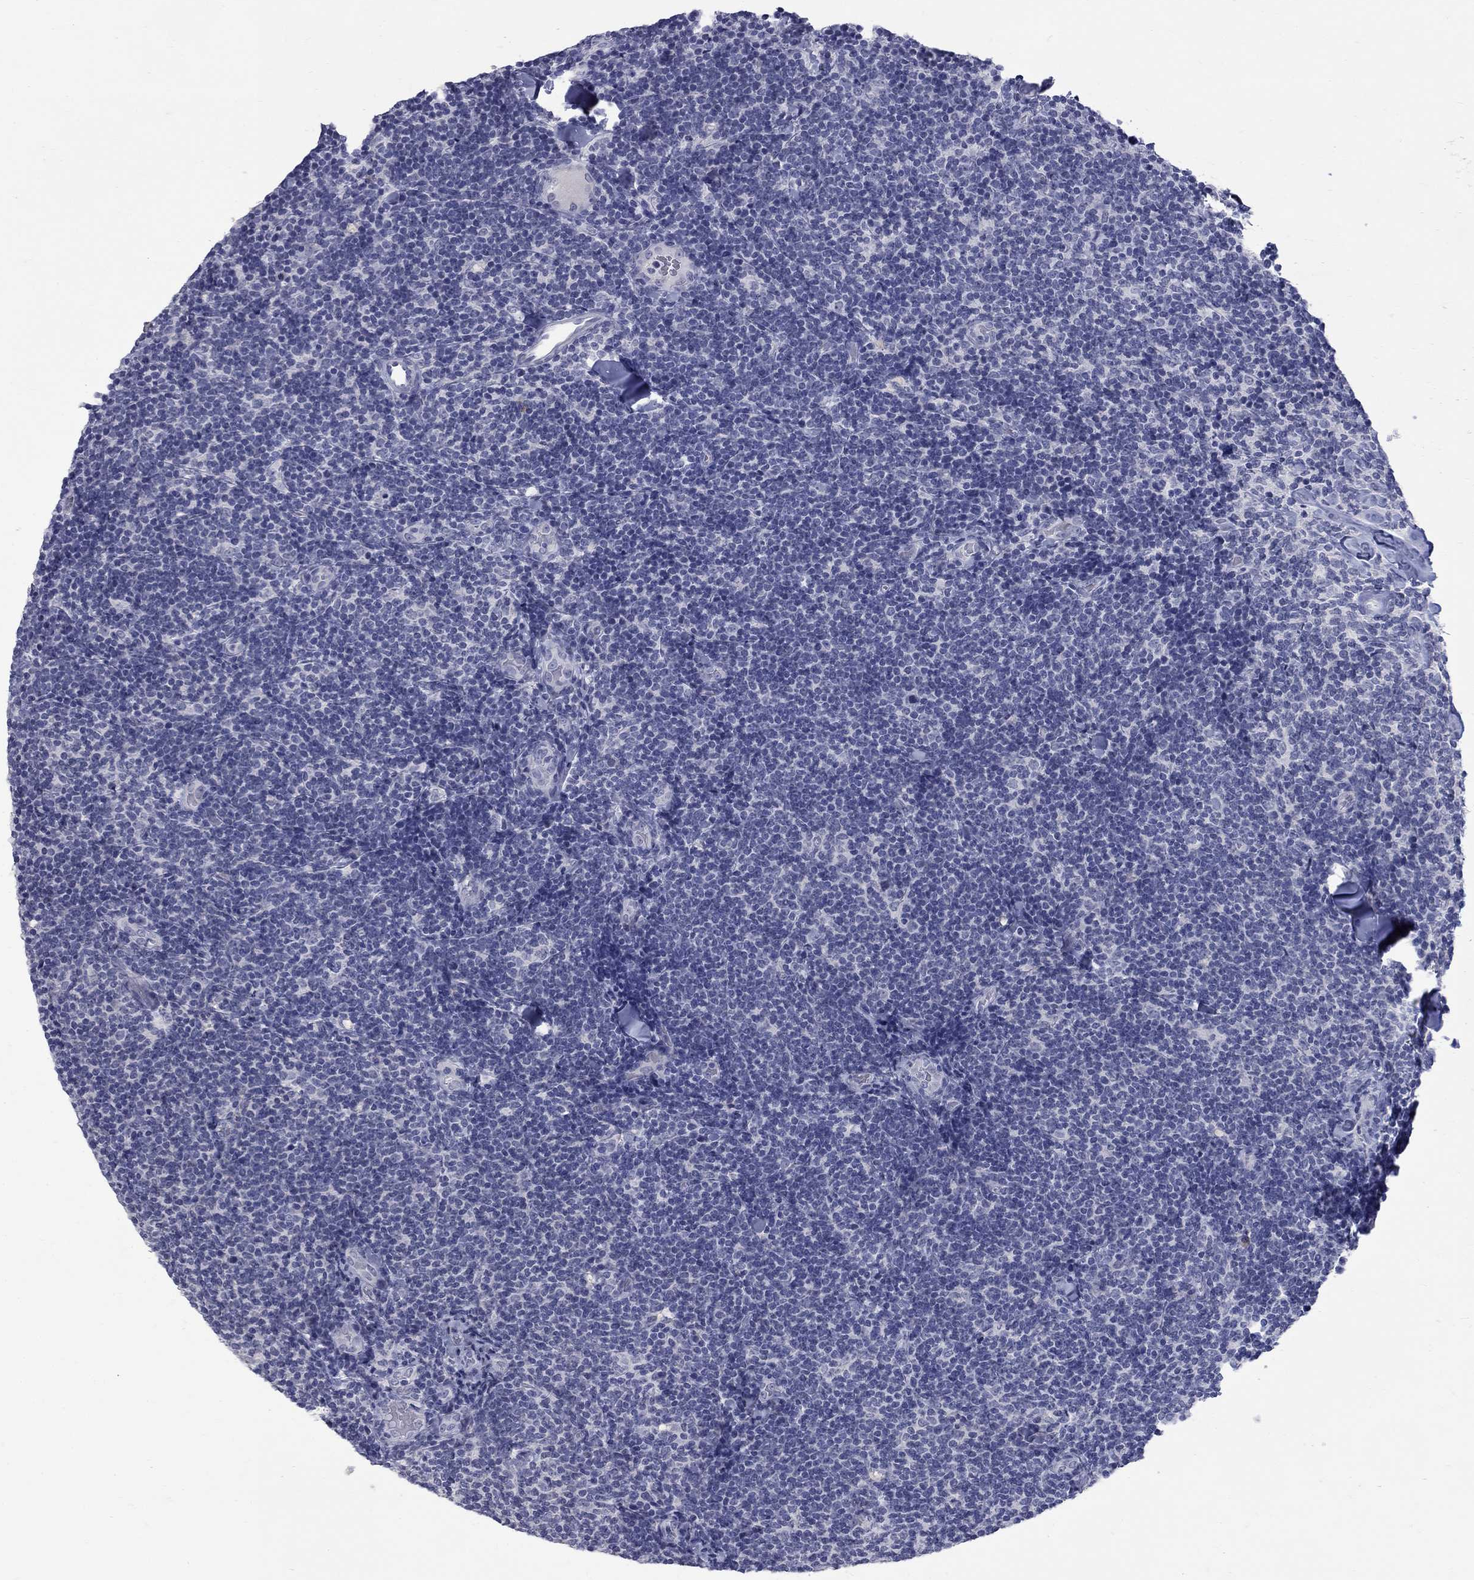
{"staining": {"intensity": "negative", "quantity": "none", "location": "none"}, "tissue": "lymphoma", "cell_type": "Tumor cells", "image_type": "cancer", "snomed": [{"axis": "morphology", "description": "Malignant lymphoma, non-Hodgkin's type, Low grade"}, {"axis": "topography", "description": "Lymph node"}], "caption": "Lymphoma stained for a protein using IHC demonstrates no expression tumor cells.", "gene": "CTNND2", "patient": {"sex": "female", "age": 56}}